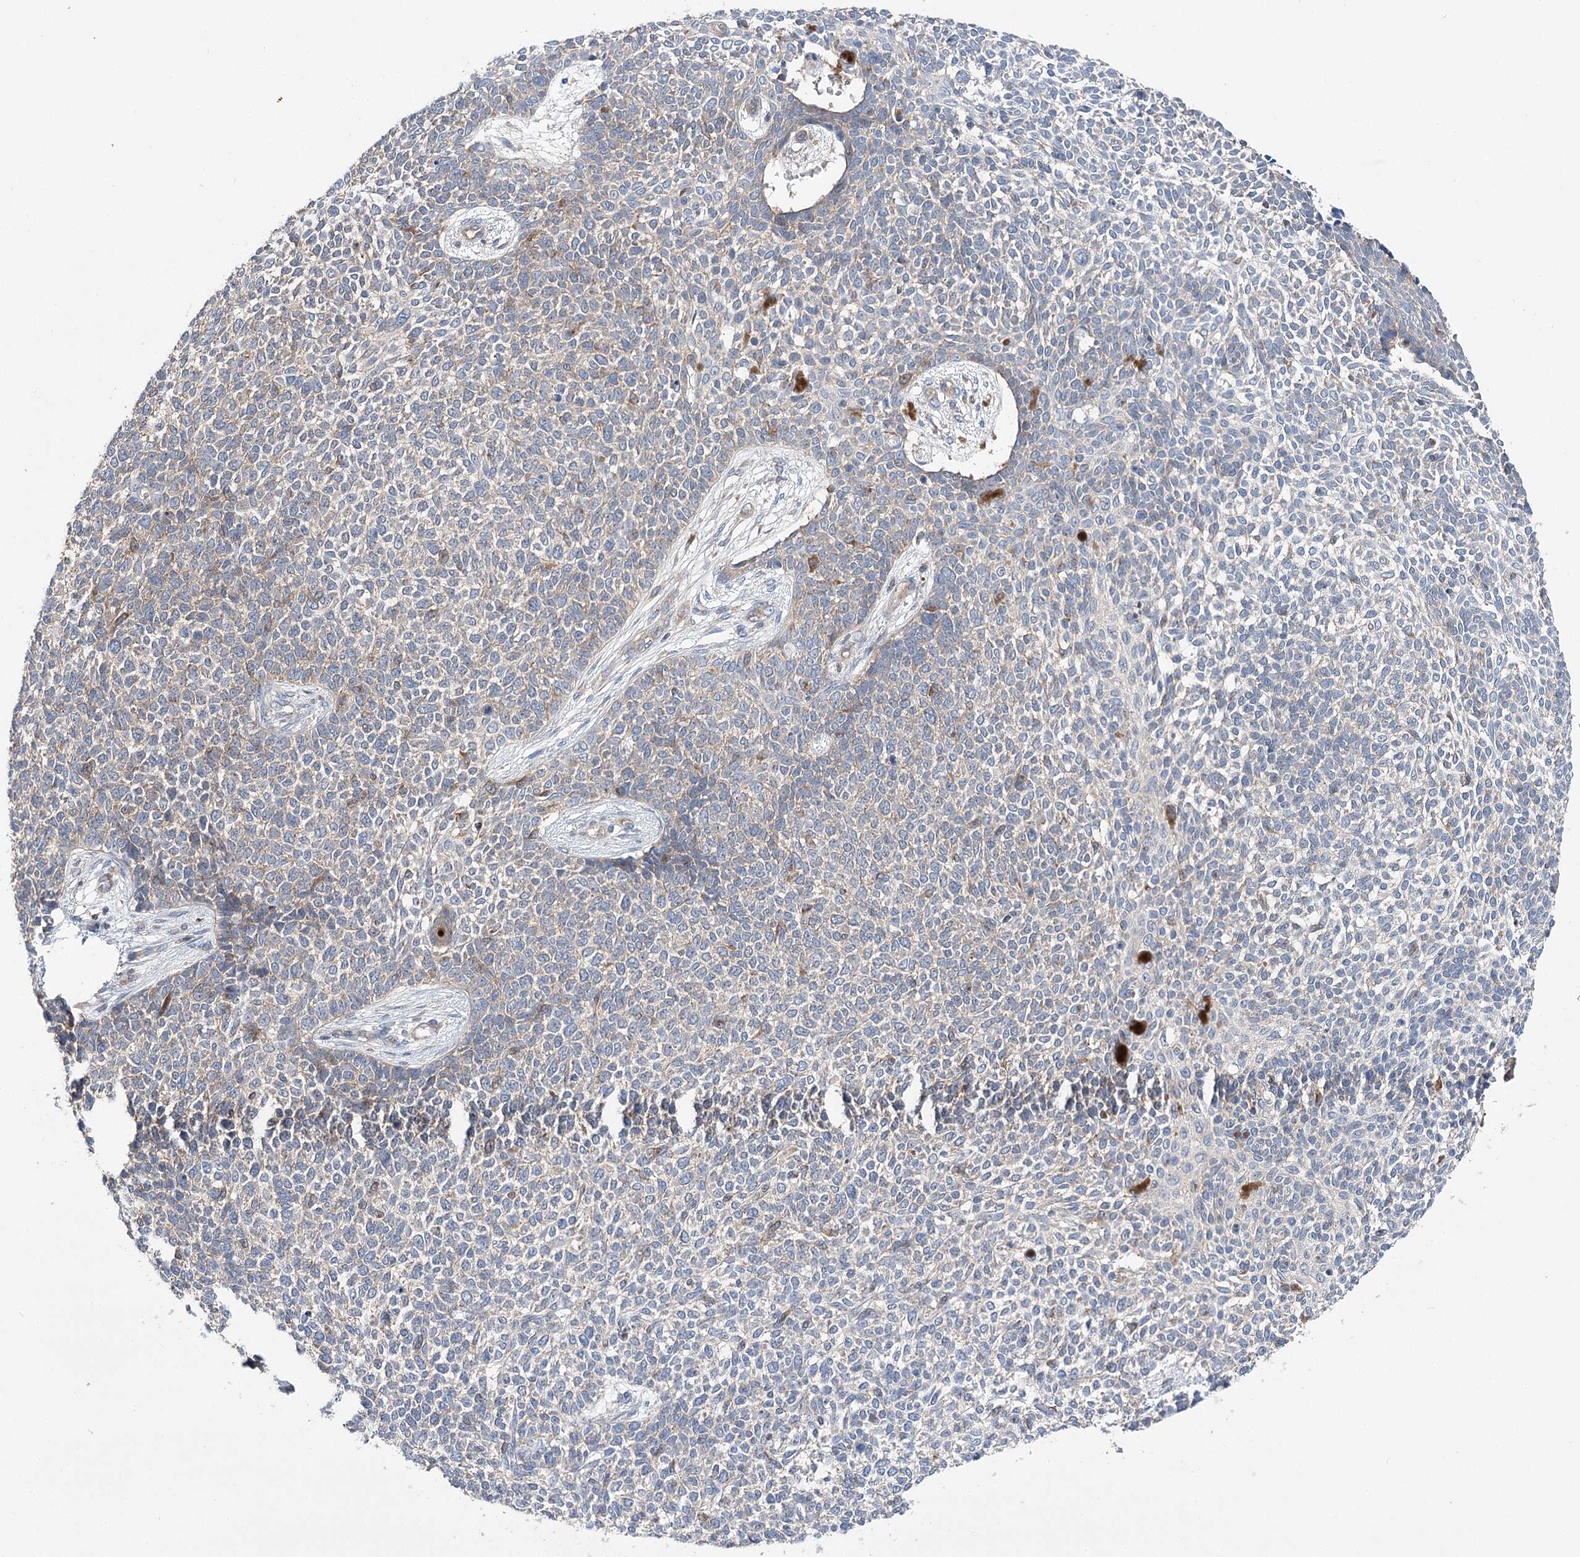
{"staining": {"intensity": "weak", "quantity": "<25%", "location": "cytoplasmic/membranous"}, "tissue": "skin cancer", "cell_type": "Tumor cells", "image_type": "cancer", "snomed": [{"axis": "morphology", "description": "Basal cell carcinoma"}, {"axis": "topography", "description": "Skin"}], "caption": "This is an immunohistochemistry image of human basal cell carcinoma (skin). There is no positivity in tumor cells.", "gene": "VPS37B", "patient": {"sex": "female", "age": 84}}